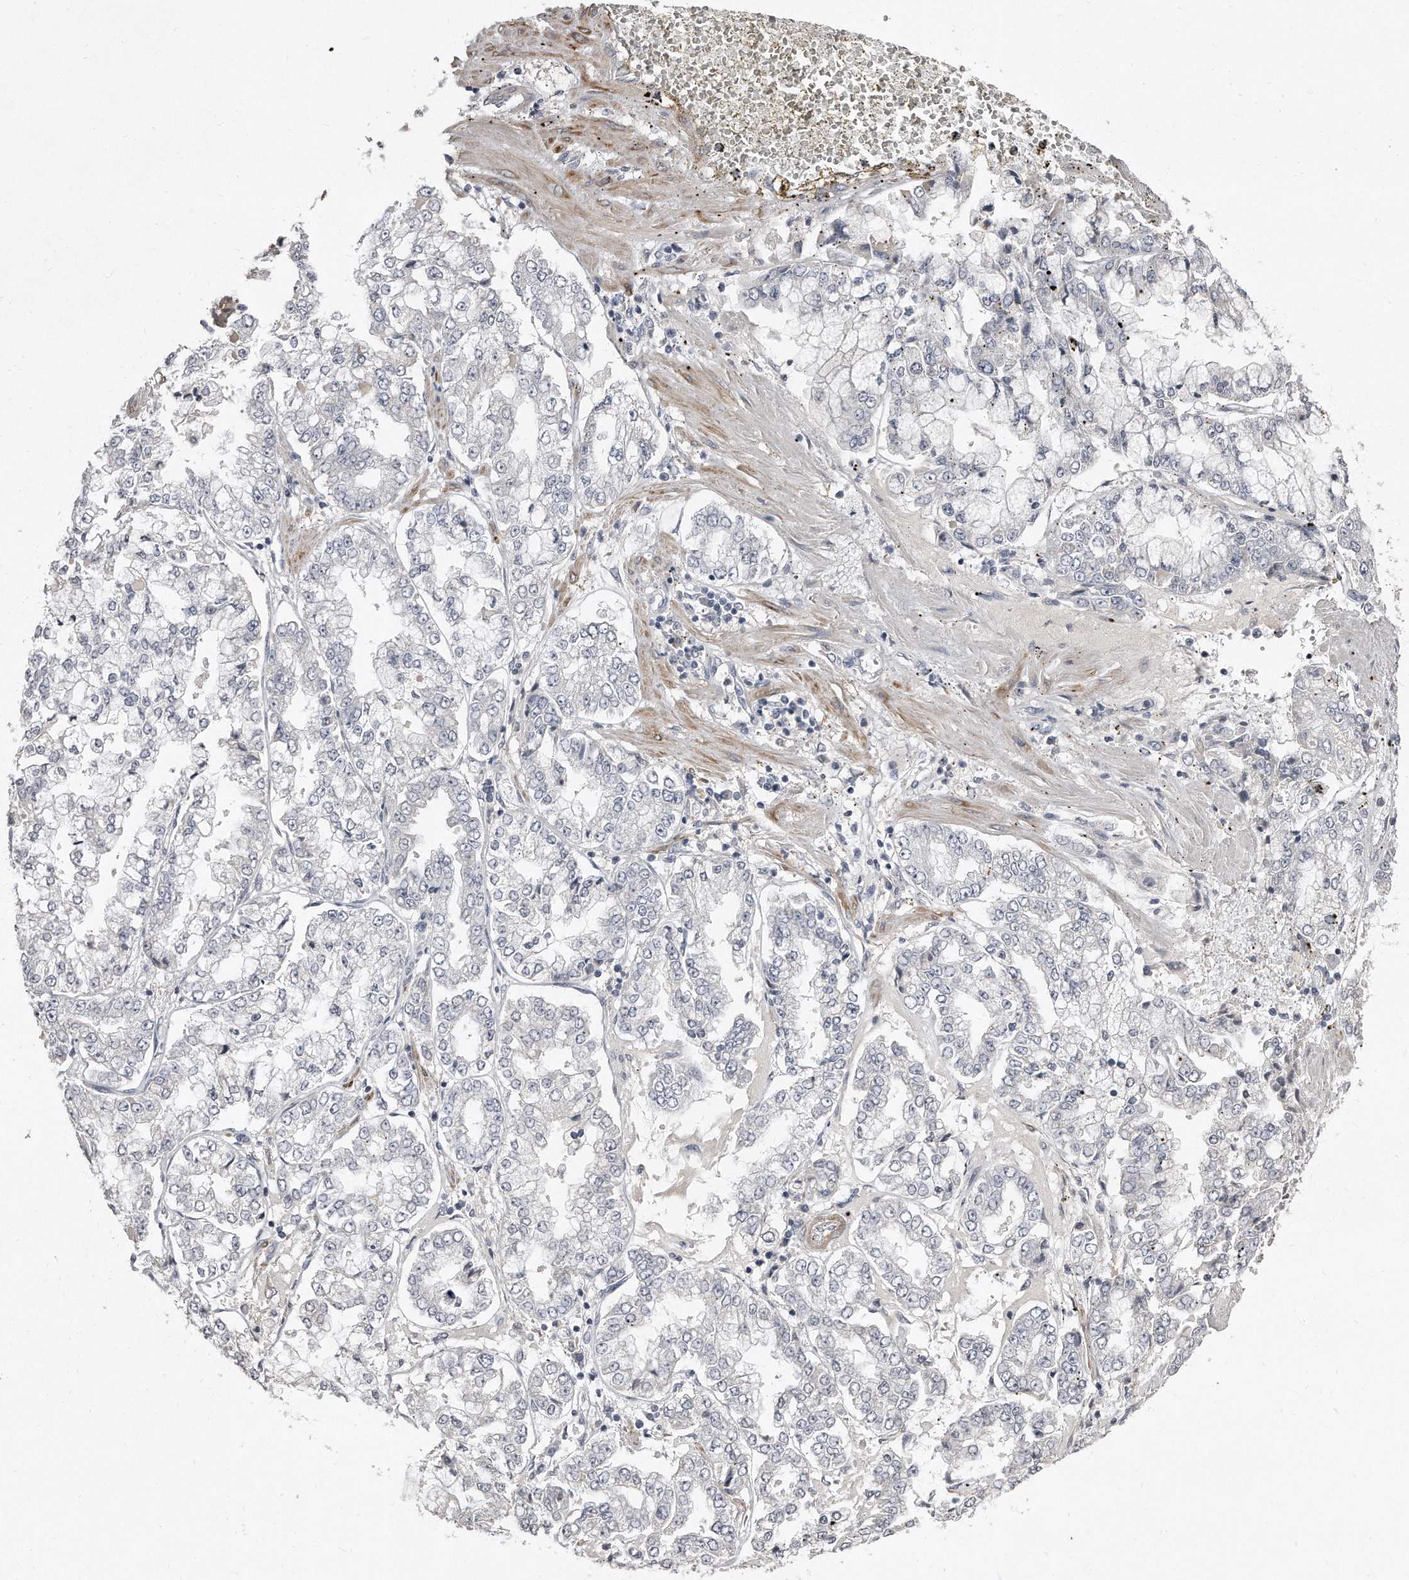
{"staining": {"intensity": "negative", "quantity": "none", "location": "none"}, "tissue": "stomach cancer", "cell_type": "Tumor cells", "image_type": "cancer", "snomed": [{"axis": "morphology", "description": "Adenocarcinoma, NOS"}, {"axis": "topography", "description": "Stomach"}], "caption": "An image of human stomach cancer (adenocarcinoma) is negative for staining in tumor cells.", "gene": "LMOD1", "patient": {"sex": "male", "age": 76}}